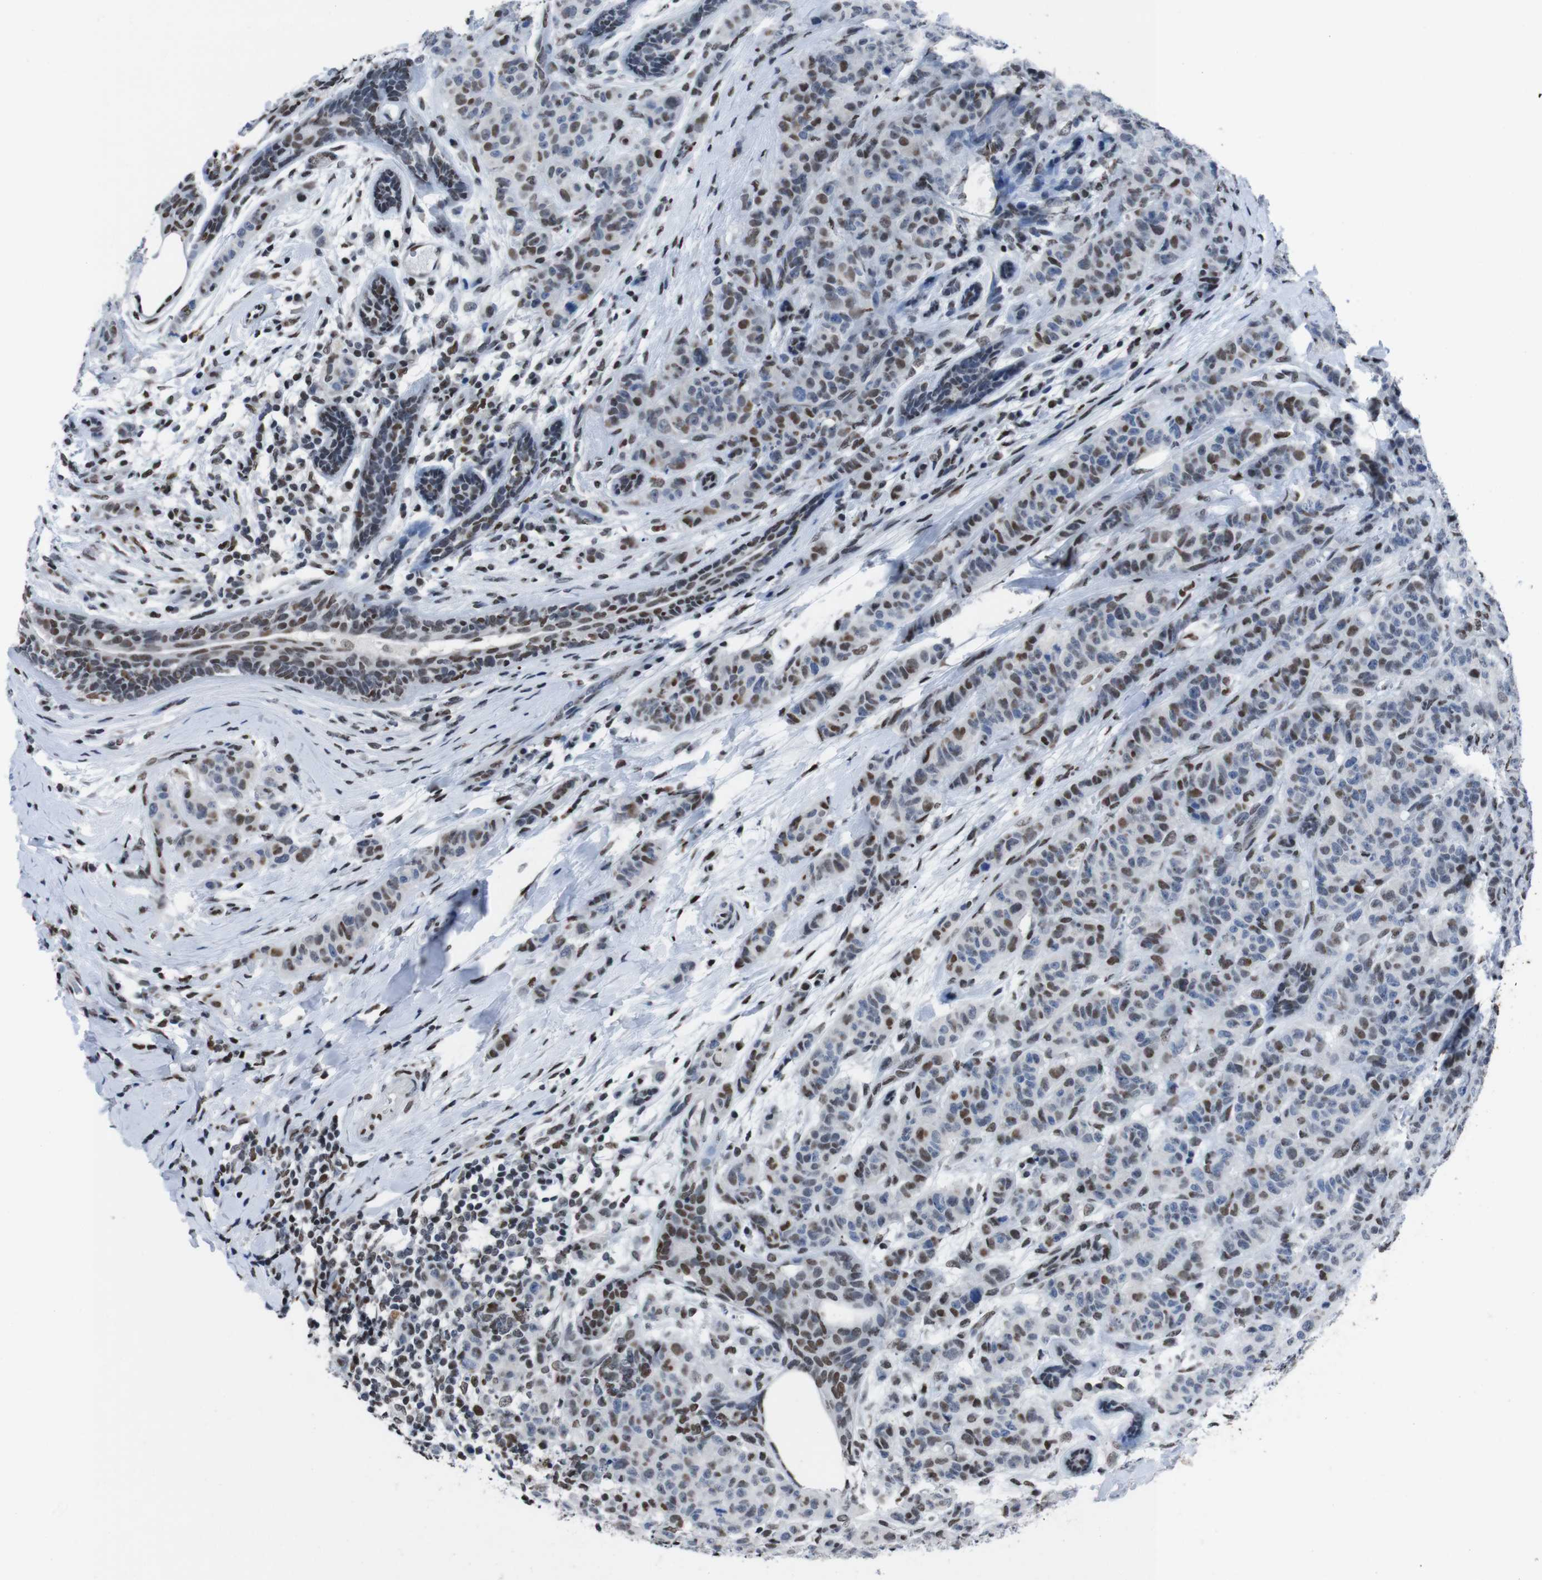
{"staining": {"intensity": "moderate", "quantity": ">75%", "location": "nuclear"}, "tissue": "breast cancer", "cell_type": "Tumor cells", "image_type": "cancer", "snomed": [{"axis": "morphology", "description": "Normal tissue, NOS"}, {"axis": "morphology", "description": "Duct carcinoma"}, {"axis": "topography", "description": "Breast"}], "caption": "This image exhibits immunohistochemistry staining of invasive ductal carcinoma (breast), with medium moderate nuclear staining in about >75% of tumor cells.", "gene": "PIP4P2", "patient": {"sex": "female", "age": 40}}